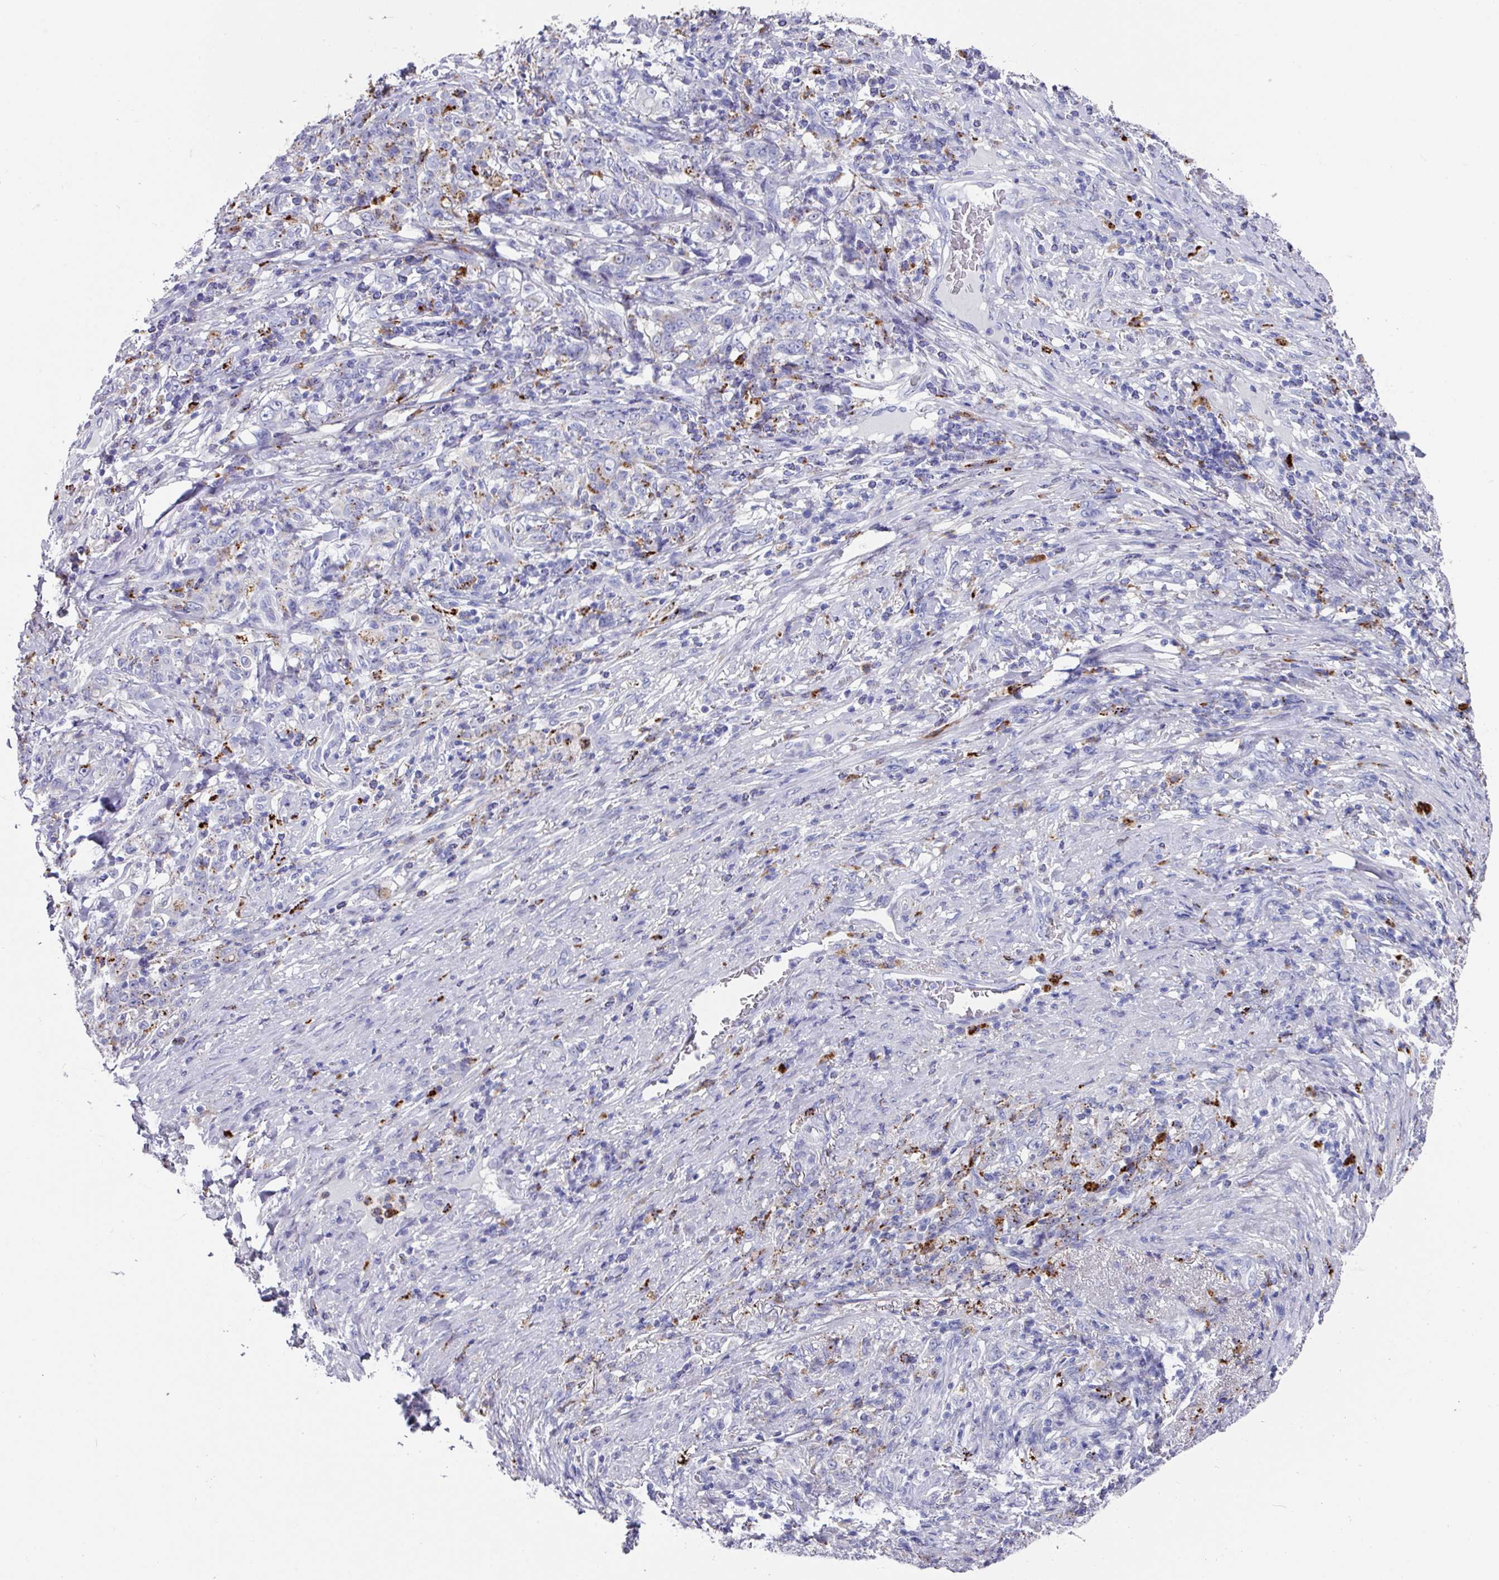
{"staining": {"intensity": "negative", "quantity": "none", "location": "none"}, "tissue": "stomach cancer", "cell_type": "Tumor cells", "image_type": "cancer", "snomed": [{"axis": "morphology", "description": "Adenocarcinoma, NOS"}, {"axis": "topography", "description": "Stomach"}], "caption": "Immunohistochemical staining of human stomach cancer displays no significant positivity in tumor cells.", "gene": "CPVL", "patient": {"sex": "female", "age": 79}}